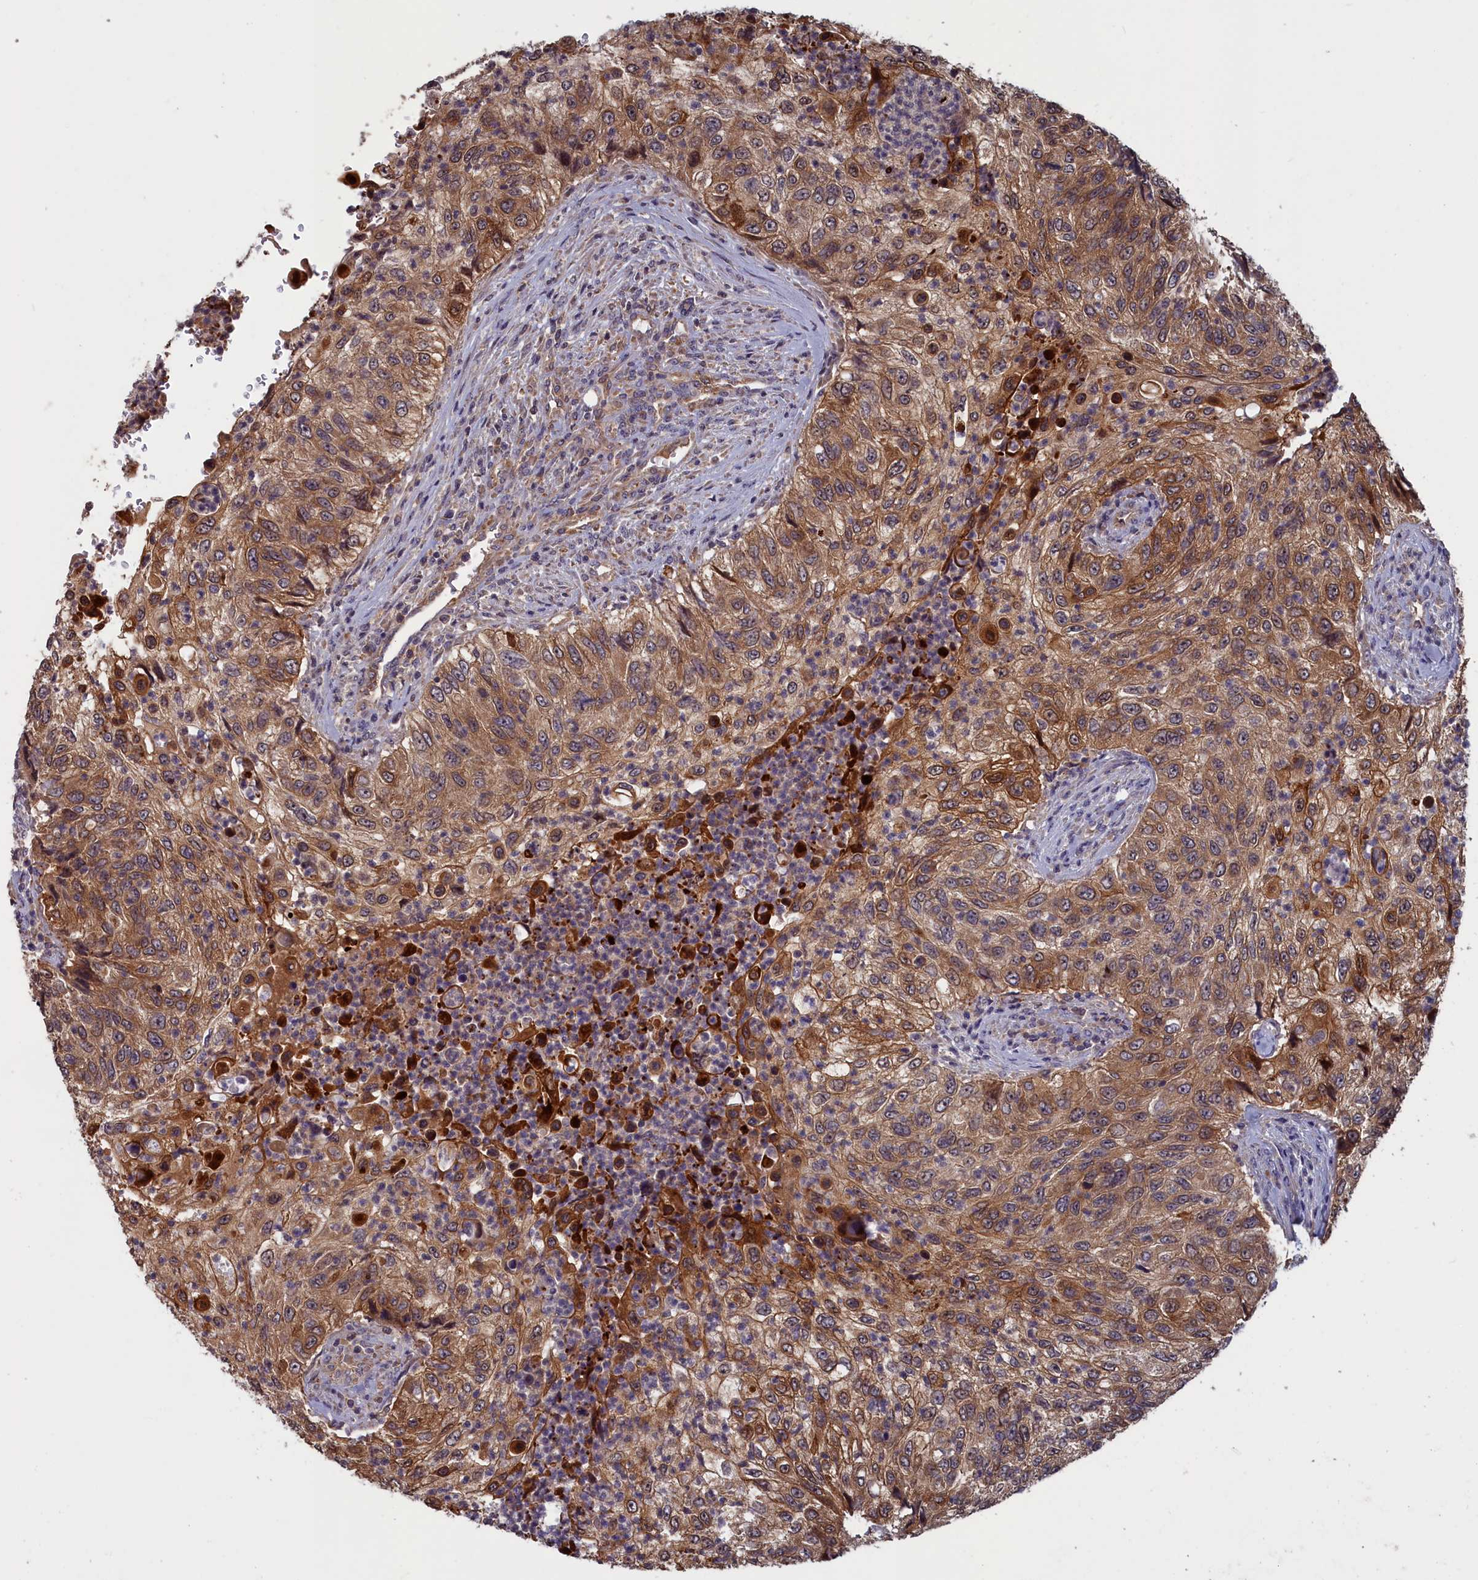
{"staining": {"intensity": "moderate", "quantity": ">75%", "location": "cytoplasmic/membranous"}, "tissue": "urothelial cancer", "cell_type": "Tumor cells", "image_type": "cancer", "snomed": [{"axis": "morphology", "description": "Urothelial carcinoma, High grade"}, {"axis": "topography", "description": "Urinary bladder"}], "caption": "Protein analysis of urothelial carcinoma (high-grade) tissue exhibits moderate cytoplasmic/membranous positivity in approximately >75% of tumor cells.", "gene": "CACTIN", "patient": {"sex": "female", "age": 60}}